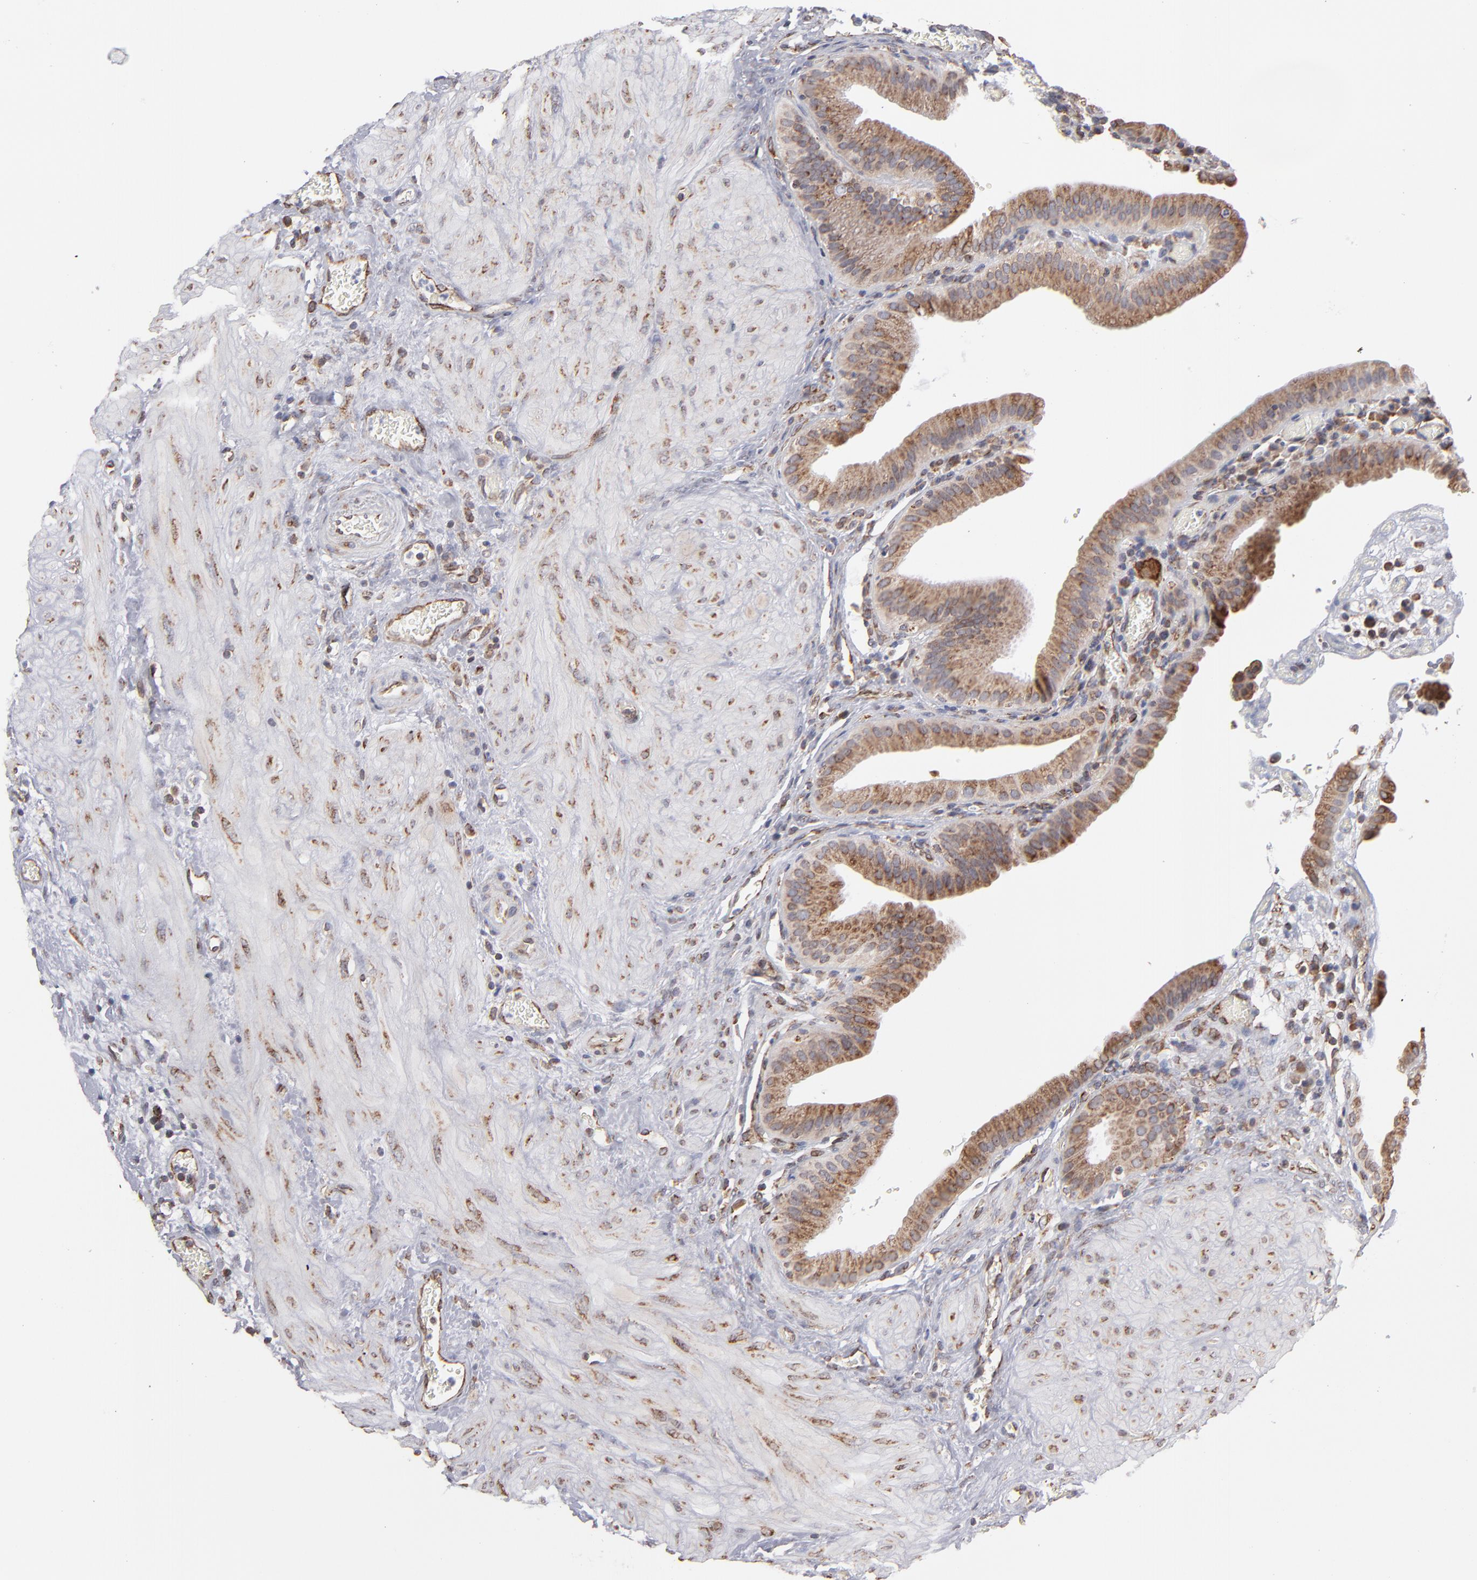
{"staining": {"intensity": "moderate", "quantity": ">75%", "location": "cytoplasmic/membranous"}, "tissue": "gallbladder", "cell_type": "Glandular cells", "image_type": "normal", "snomed": [{"axis": "morphology", "description": "Normal tissue, NOS"}, {"axis": "topography", "description": "Gallbladder"}], "caption": "Moderate cytoplasmic/membranous staining is identified in about >75% of glandular cells in unremarkable gallbladder.", "gene": "KTN1", "patient": {"sex": "female", "age": 75}}